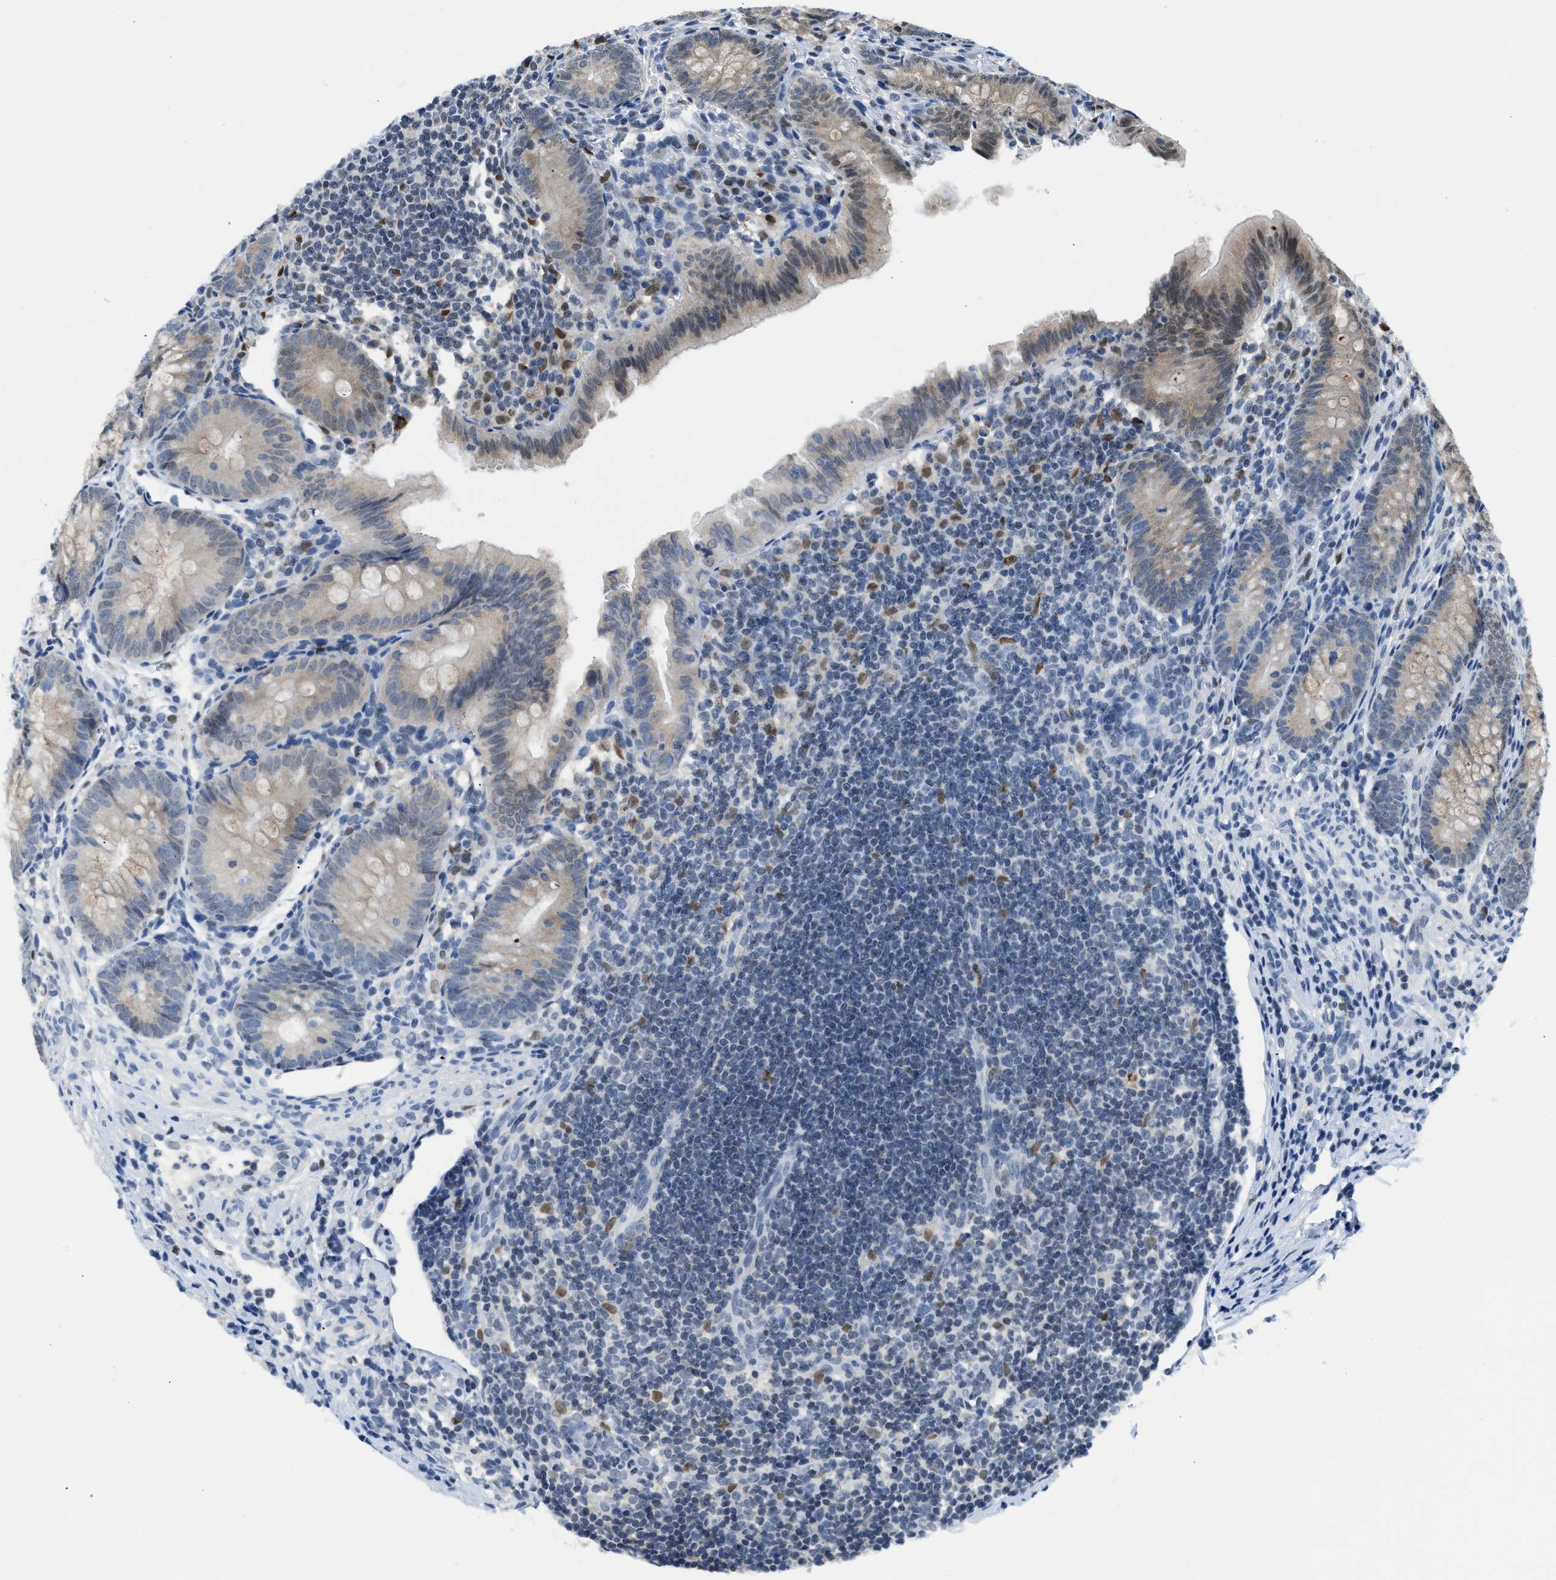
{"staining": {"intensity": "moderate", "quantity": "<25%", "location": "nuclear"}, "tissue": "appendix", "cell_type": "Glandular cells", "image_type": "normal", "snomed": [{"axis": "morphology", "description": "Normal tissue, NOS"}, {"axis": "topography", "description": "Appendix"}], "caption": "A brown stain highlights moderate nuclear staining of a protein in glandular cells of unremarkable human appendix.", "gene": "ALX1", "patient": {"sex": "male", "age": 1}}